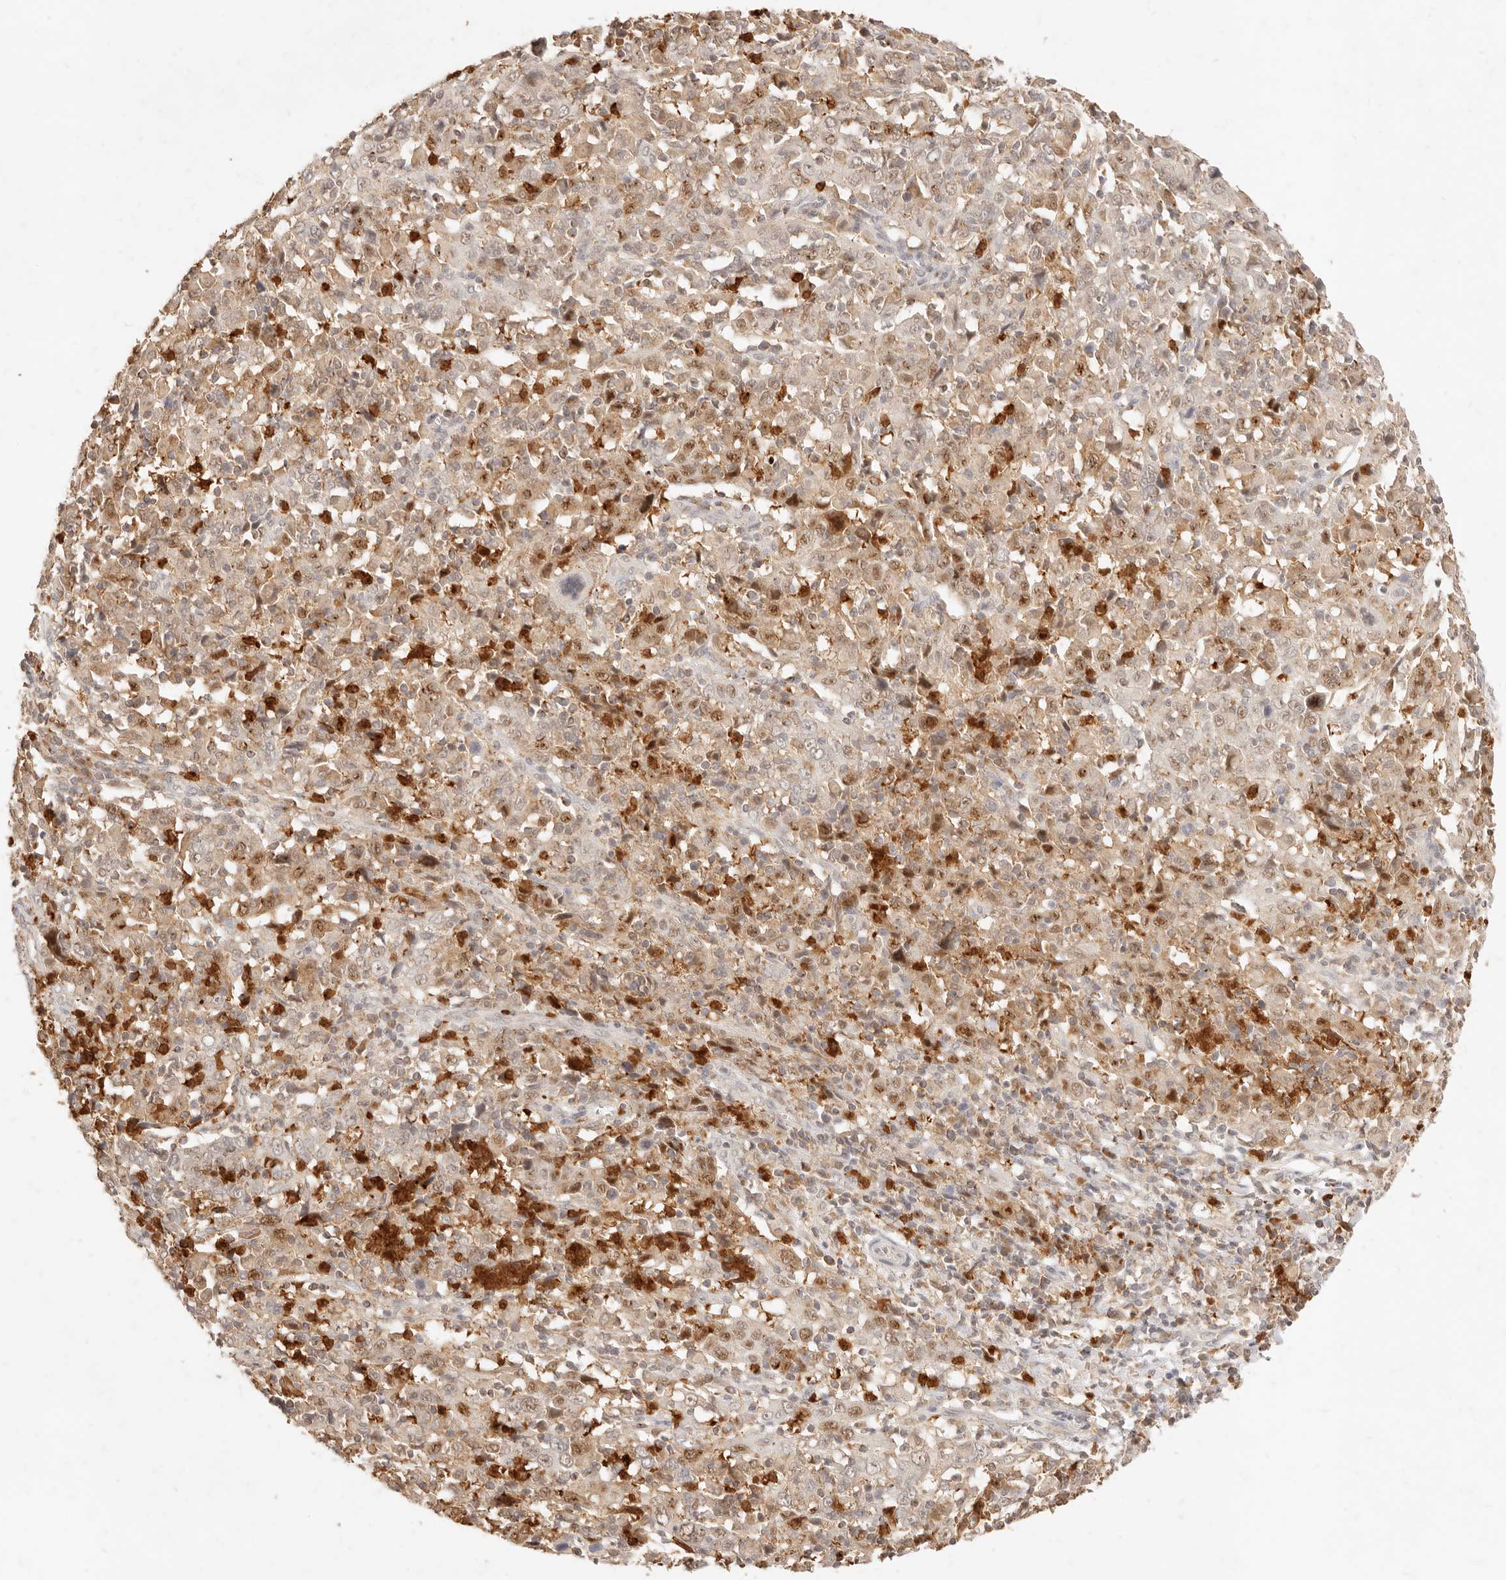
{"staining": {"intensity": "weak", "quantity": ">75%", "location": "cytoplasmic/membranous"}, "tissue": "cervical cancer", "cell_type": "Tumor cells", "image_type": "cancer", "snomed": [{"axis": "morphology", "description": "Squamous cell carcinoma, NOS"}, {"axis": "topography", "description": "Cervix"}], "caption": "Tumor cells exhibit low levels of weak cytoplasmic/membranous expression in approximately >75% of cells in human cervical squamous cell carcinoma.", "gene": "TMTC2", "patient": {"sex": "female", "age": 46}}